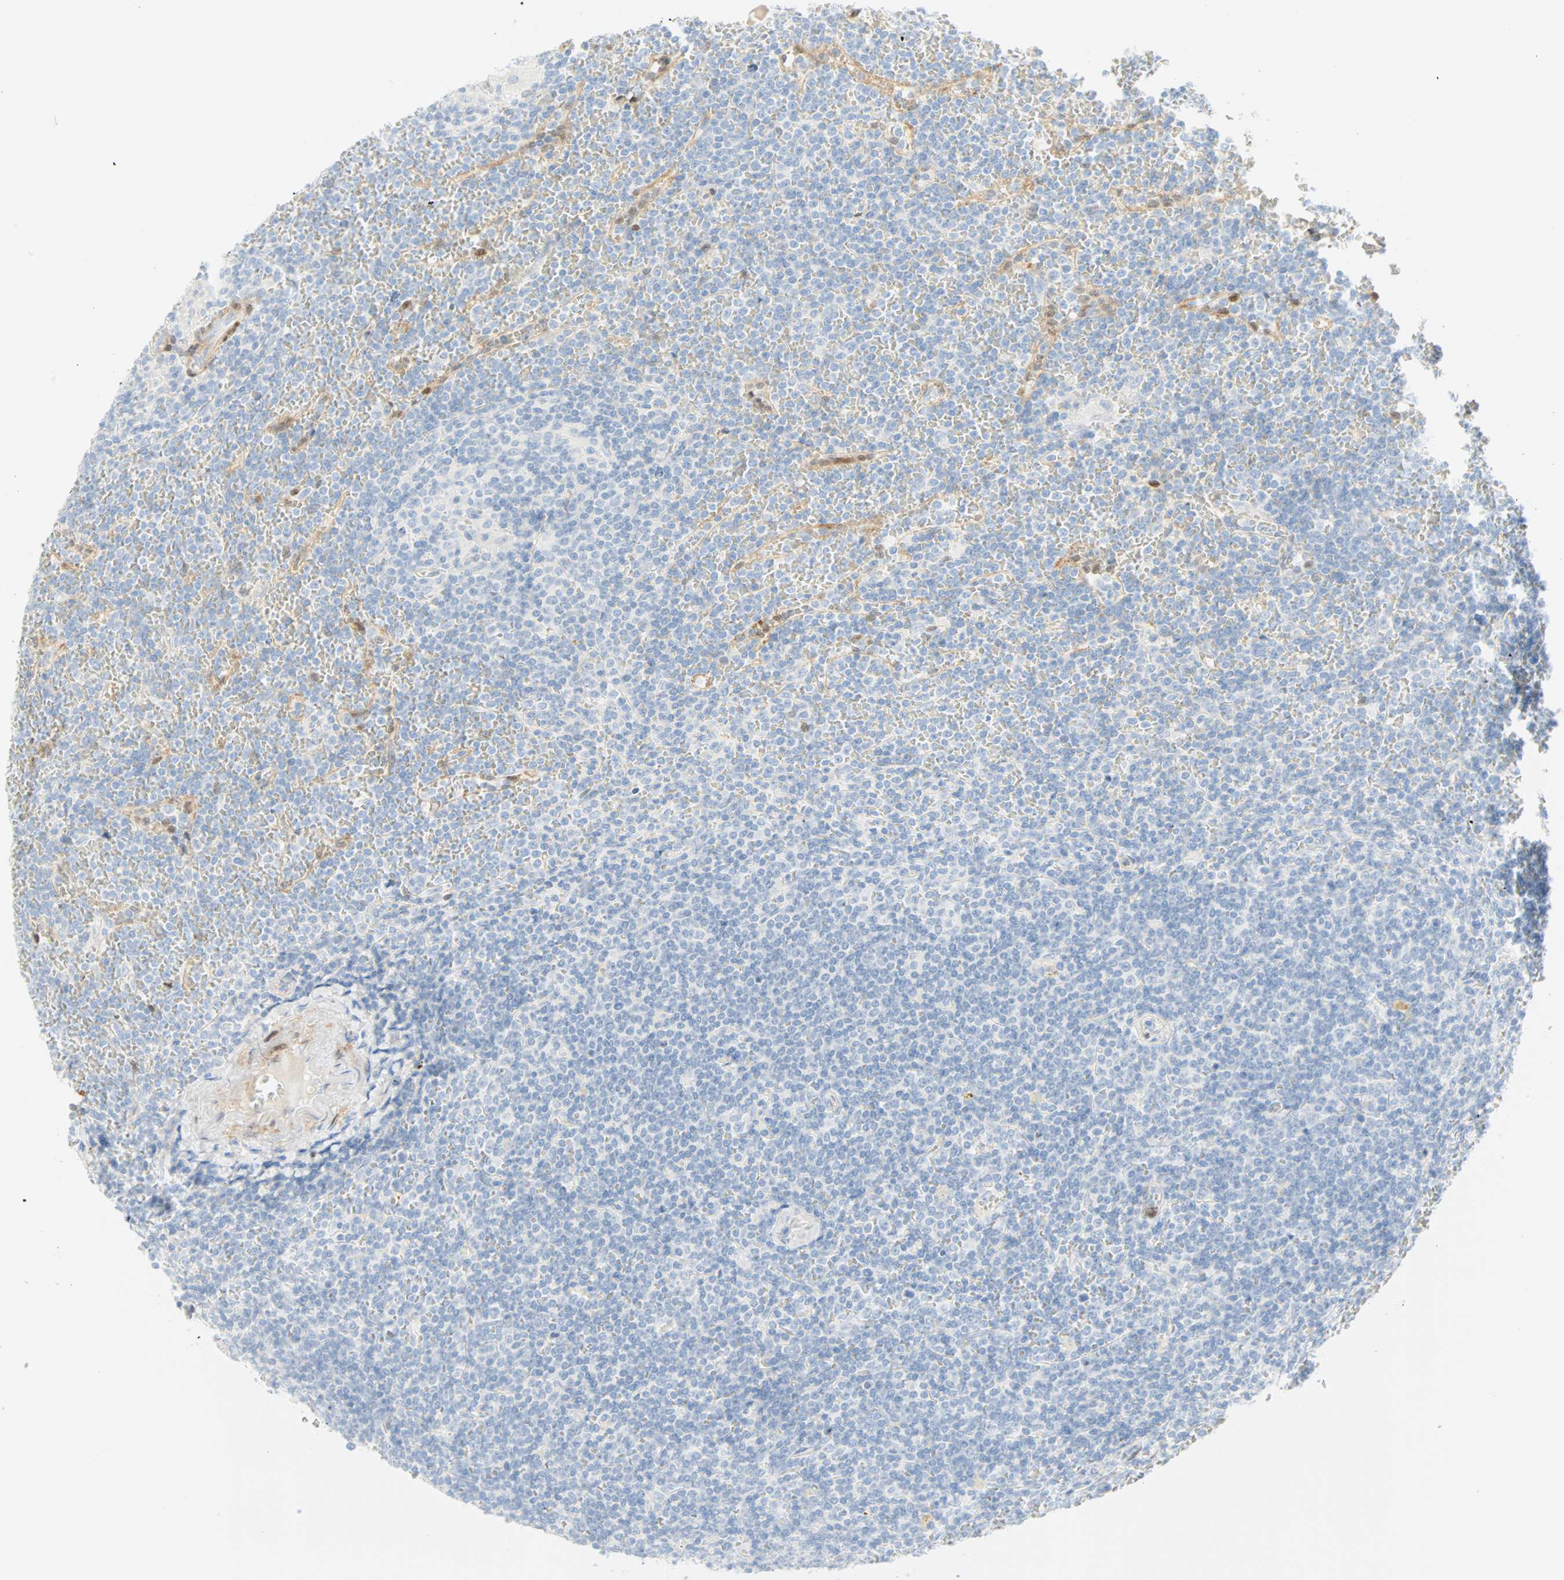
{"staining": {"intensity": "negative", "quantity": "none", "location": "none"}, "tissue": "lymphoma", "cell_type": "Tumor cells", "image_type": "cancer", "snomed": [{"axis": "morphology", "description": "Malignant lymphoma, non-Hodgkin's type, Low grade"}, {"axis": "topography", "description": "Spleen"}], "caption": "Protein analysis of lymphoma exhibits no significant positivity in tumor cells.", "gene": "SELENBP1", "patient": {"sex": "female", "age": 19}}